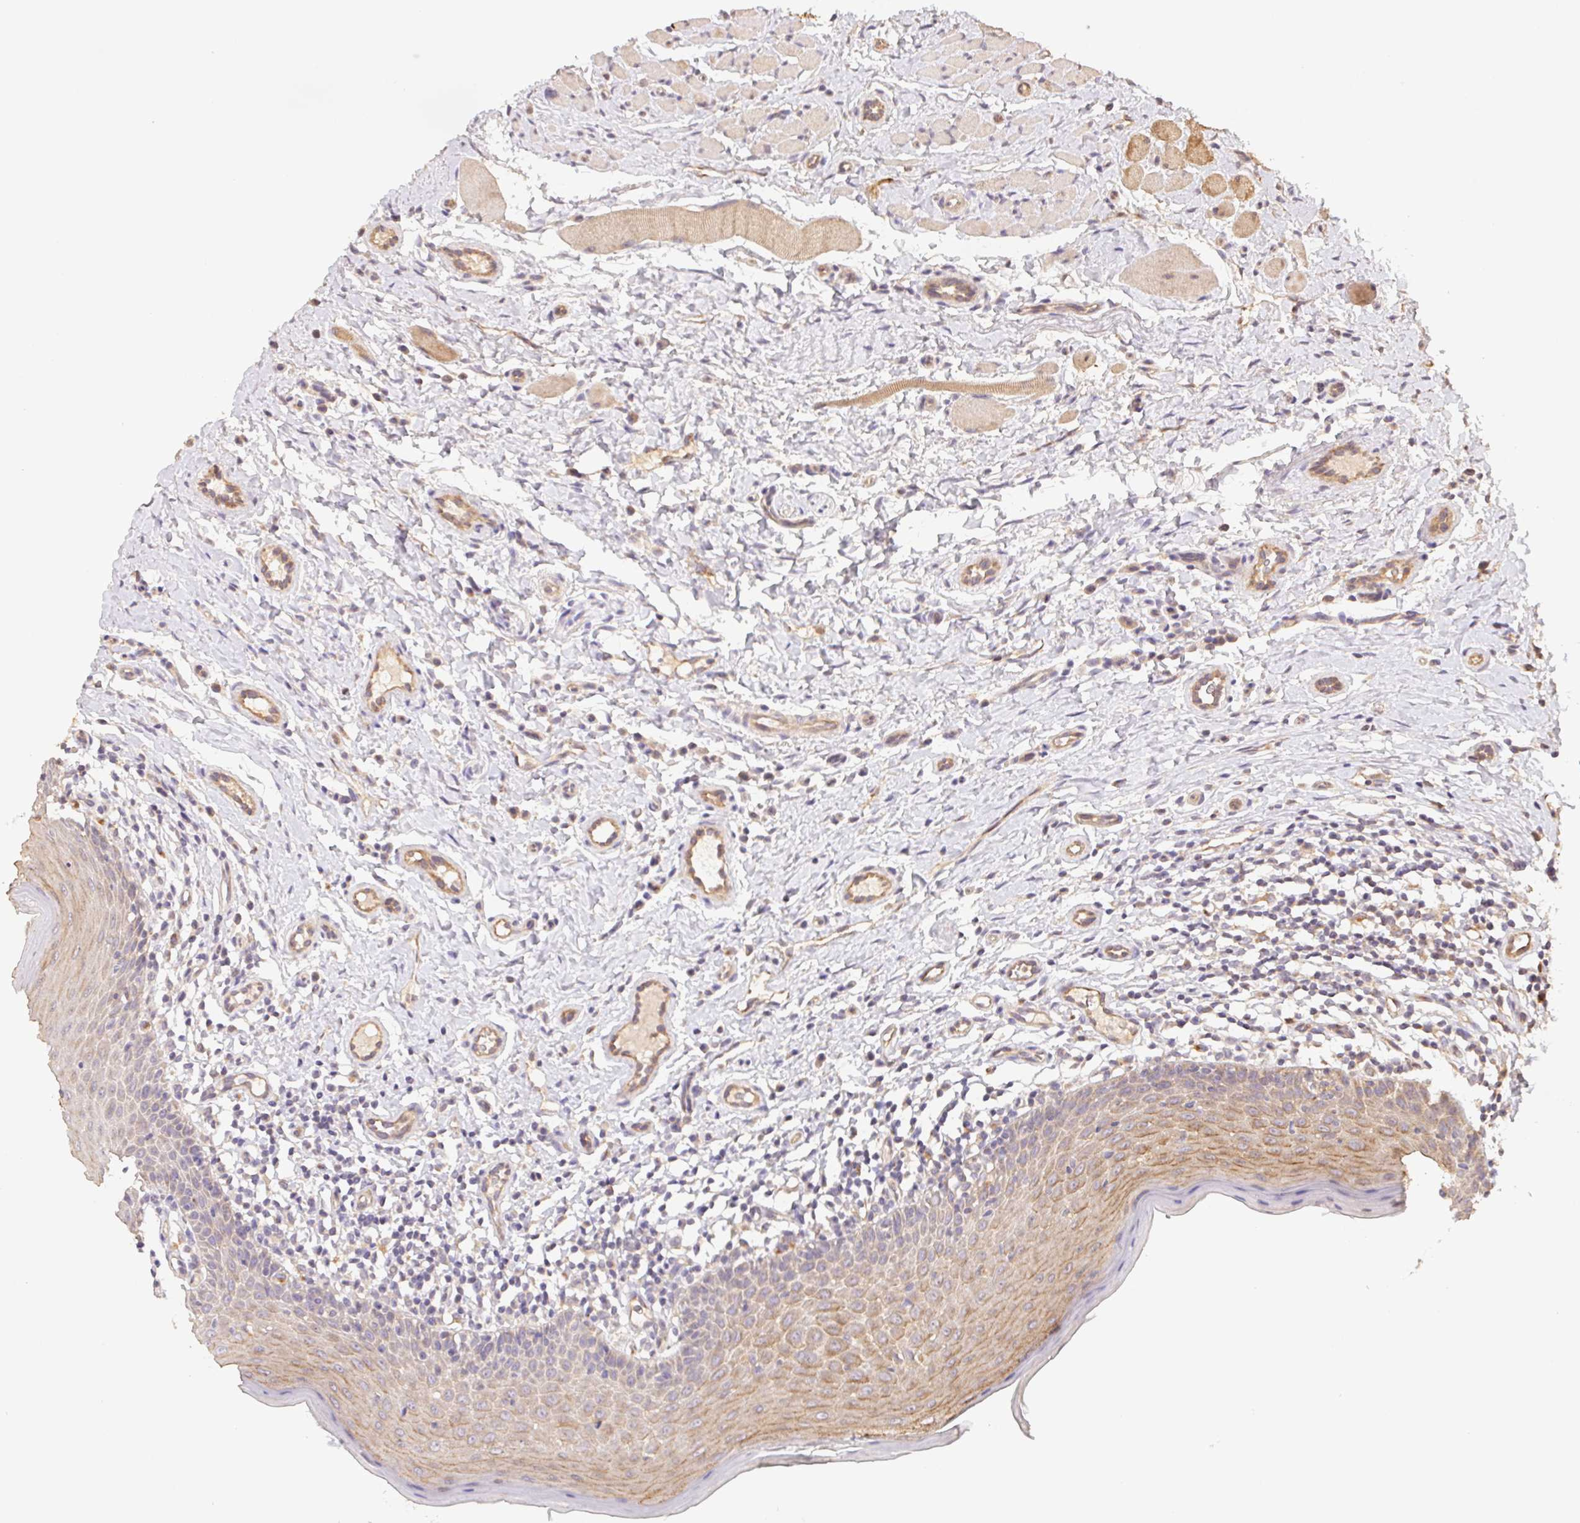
{"staining": {"intensity": "moderate", "quantity": ">75%", "location": "cytoplasmic/membranous"}, "tissue": "oral mucosa", "cell_type": "Squamous epithelial cells", "image_type": "normal", "snomed": [{"axis": "morphology", "description": "Normal tissue, NOS"}, {"axis": "topography", "description": "Oral tissue"}, {"axis": "topography", "description": "Tounge, NOS"}], "caption": "Oral mucosa stained with a brown dye displays moderate cytoplasmic/membranous positive expression in approximately >75% of squamous epithelial cells.", "gene": "RAB11A", "patient": {"sex": "female", "age": 58}}